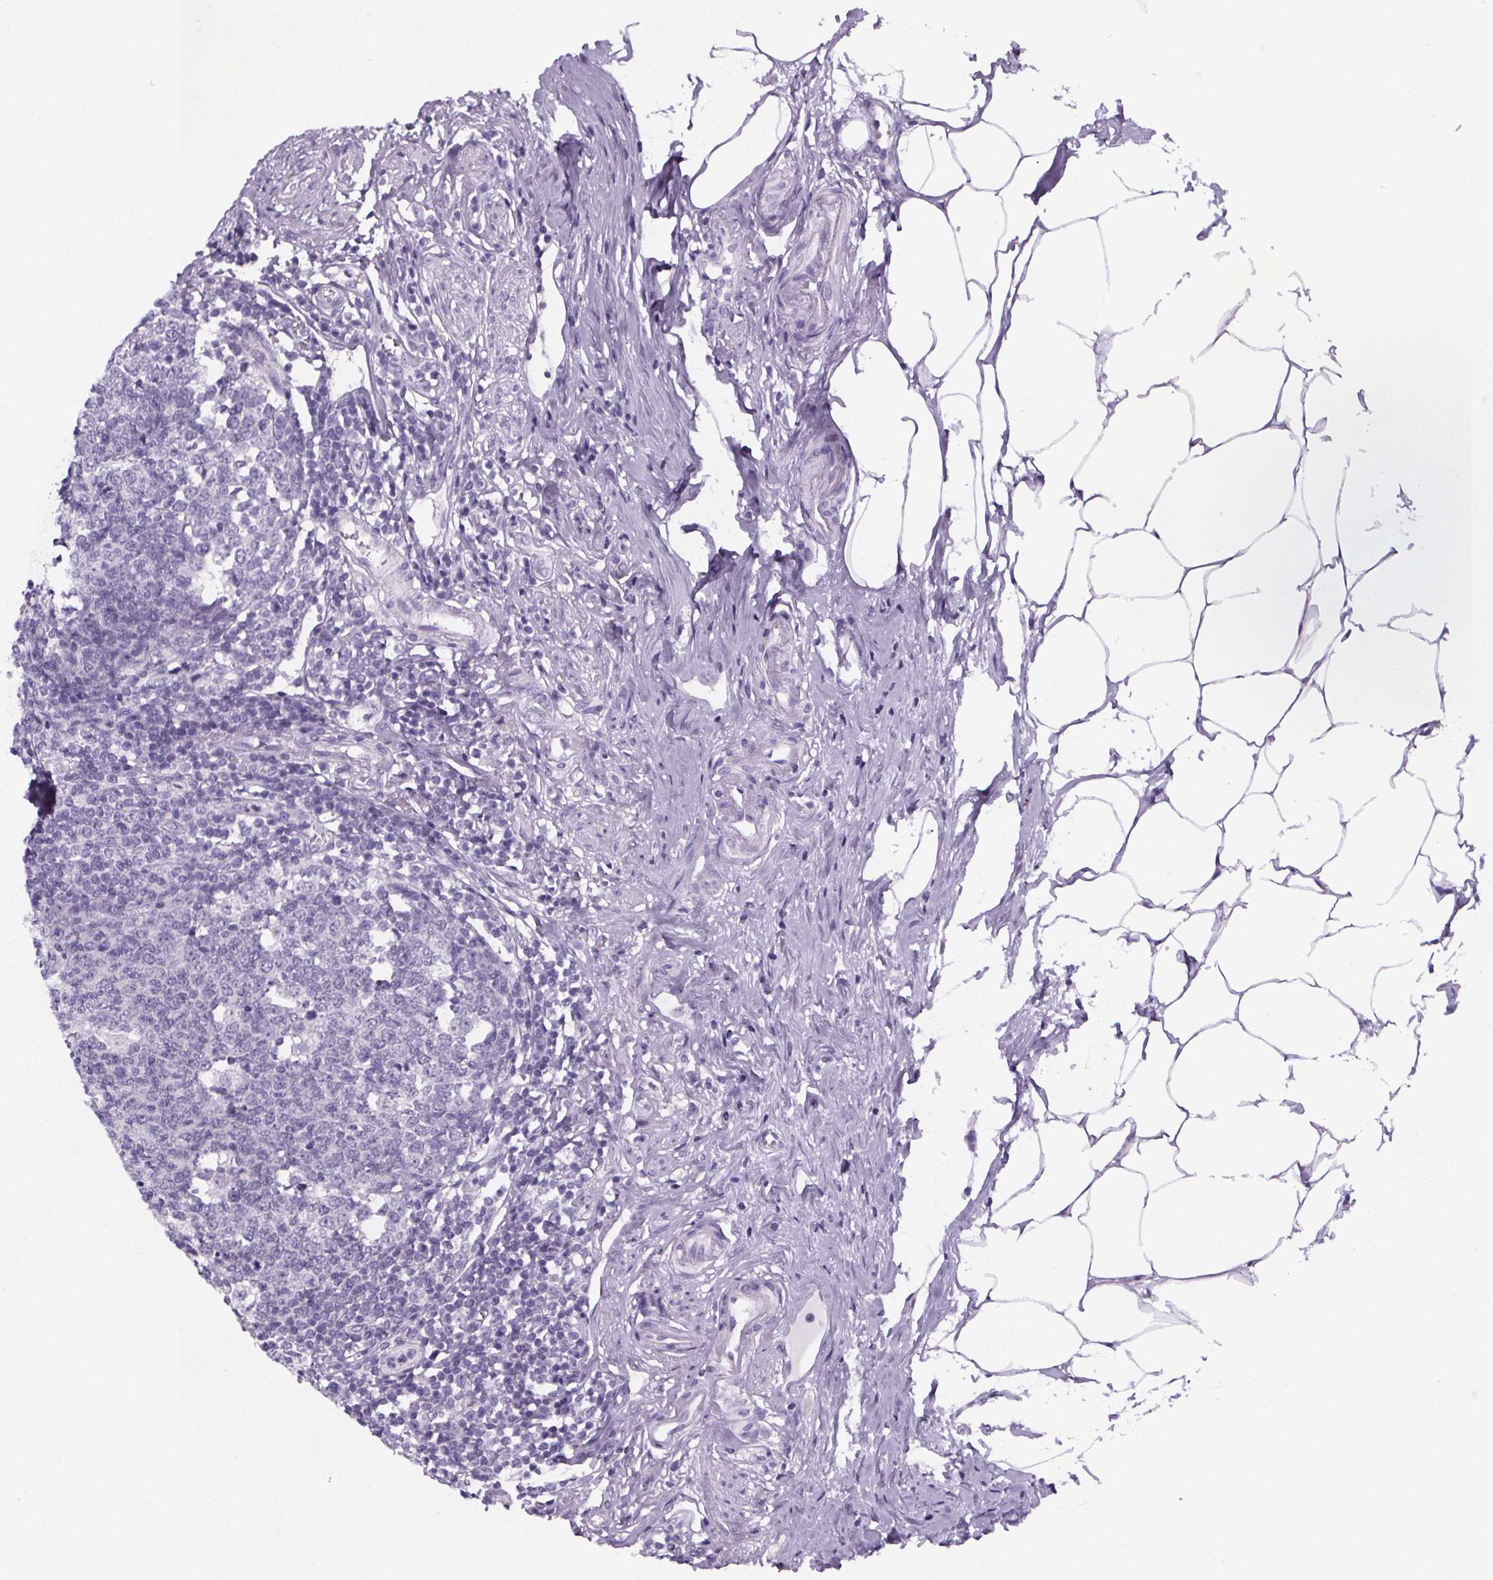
{"staining": {"intensity": "negative", "quantity": "none", "location": "none"}, "tissue": "appendix", "cell_type": "Glandular cells", "image_type": "normal", "snomed": [{"axis": "morphology", "description": "Normal tissue, NOS"}, {"axis": "morphology", "description": "Carcinoma, endometroid"}, {"axis": "topography", "description": "Appendix"}, {"axis": "topography", "description": "Colon"}], "caption": "There is no significant expression in glandular cells of appendix.", "gene": "CUBN", "patient": {"sex": "female", "age": 60}}